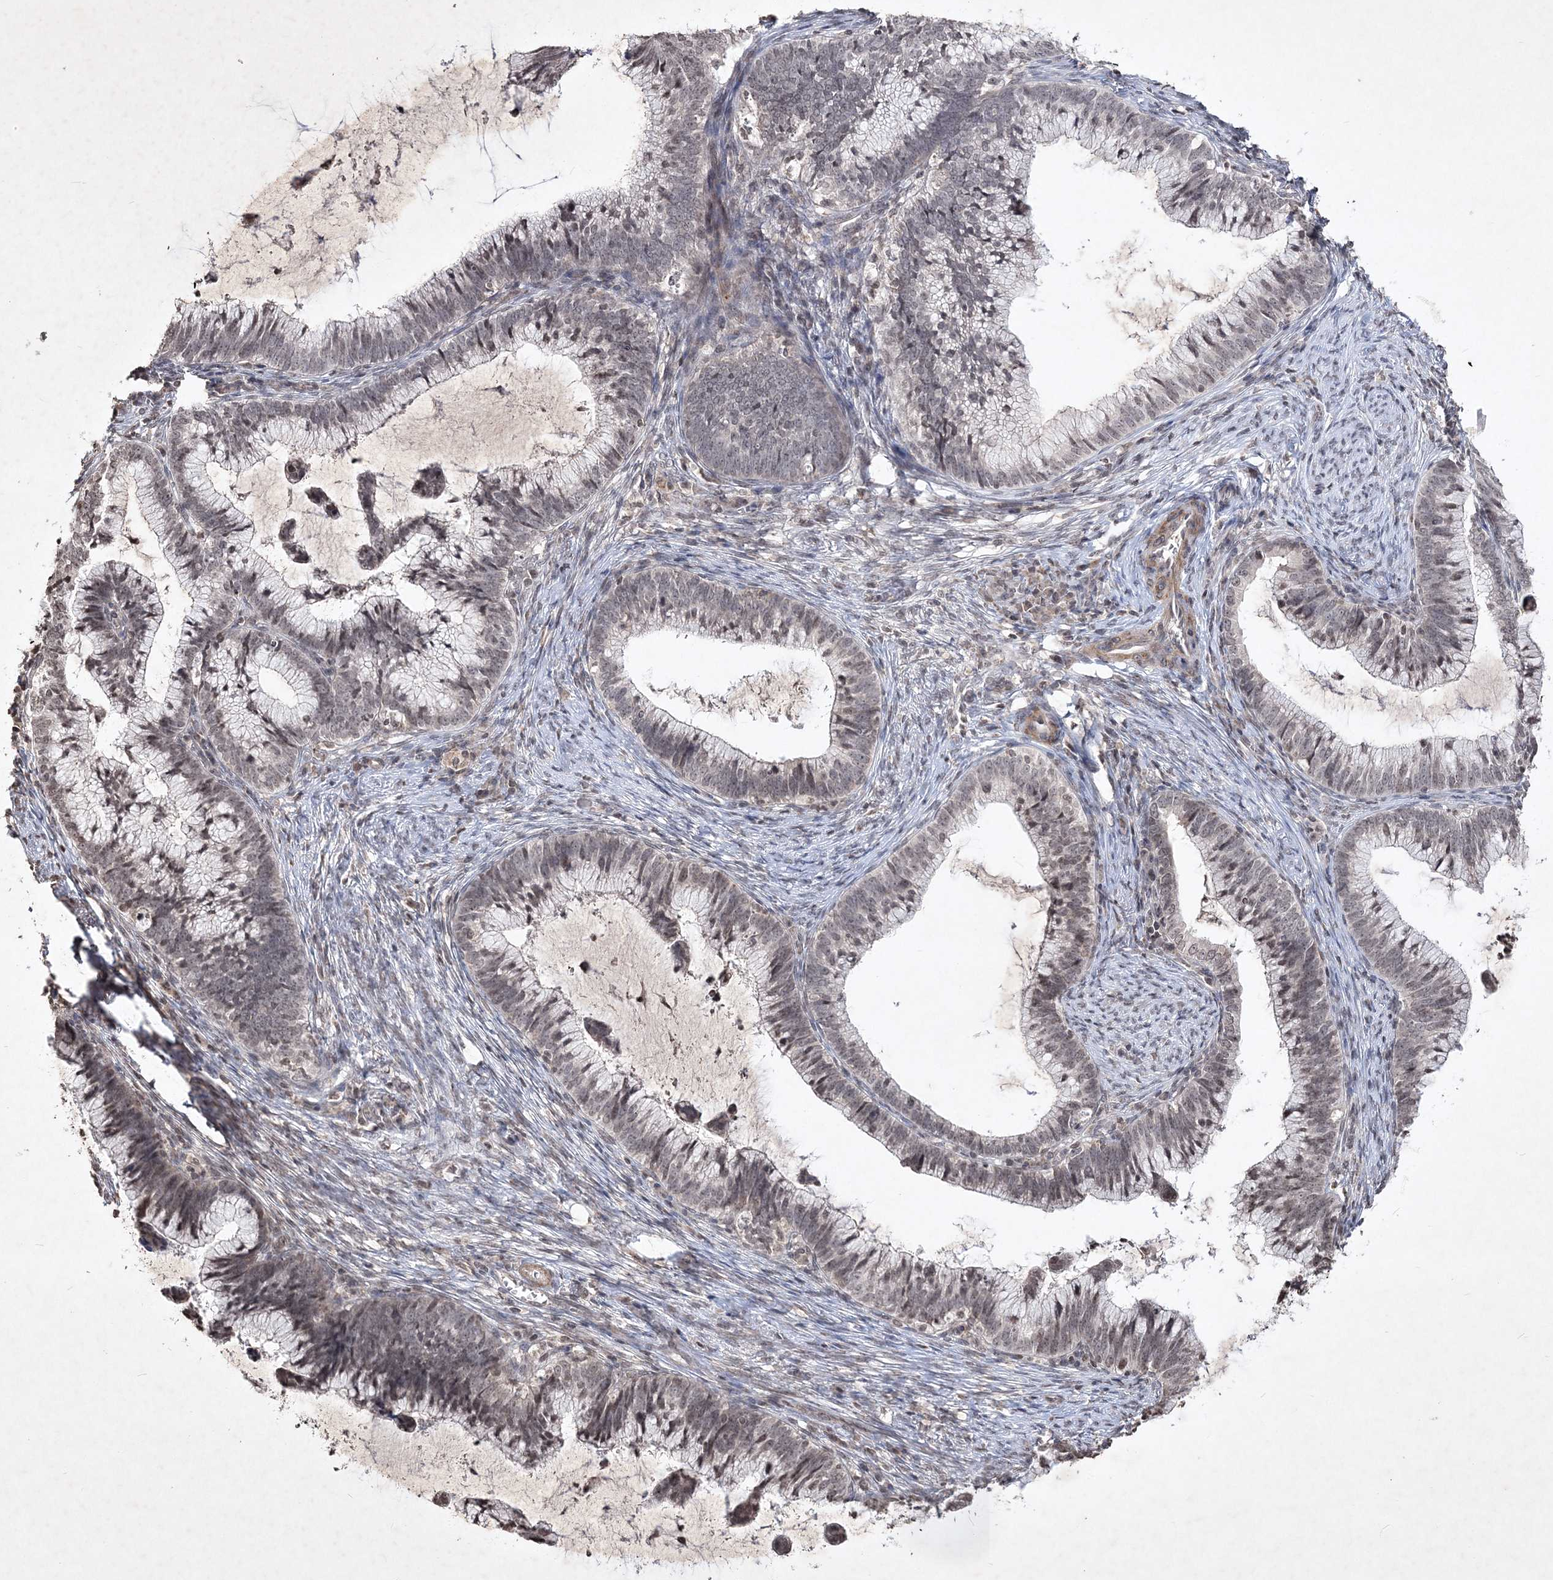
{"staining": {"intensity": "weak", "quantity": "25%-75%", "location": "nuclear"}, "tissue": "cervical cancer", "cell_type": "Tumor cells", "image_type": "cancer", "snomed": [{"axis": "morphology", "description": "Adenocarcinoma, NOS"}, {"axis": "topography", "description": "Cervix"}], "caption": "Cervical adenocarcinoma stained for a protein (brown) reveals weak nuclear positive positivity in approximately 25%-75% of tumor cells.", "gene": "SOWAHB", "patient": {"sex": "female", "age": 36}}